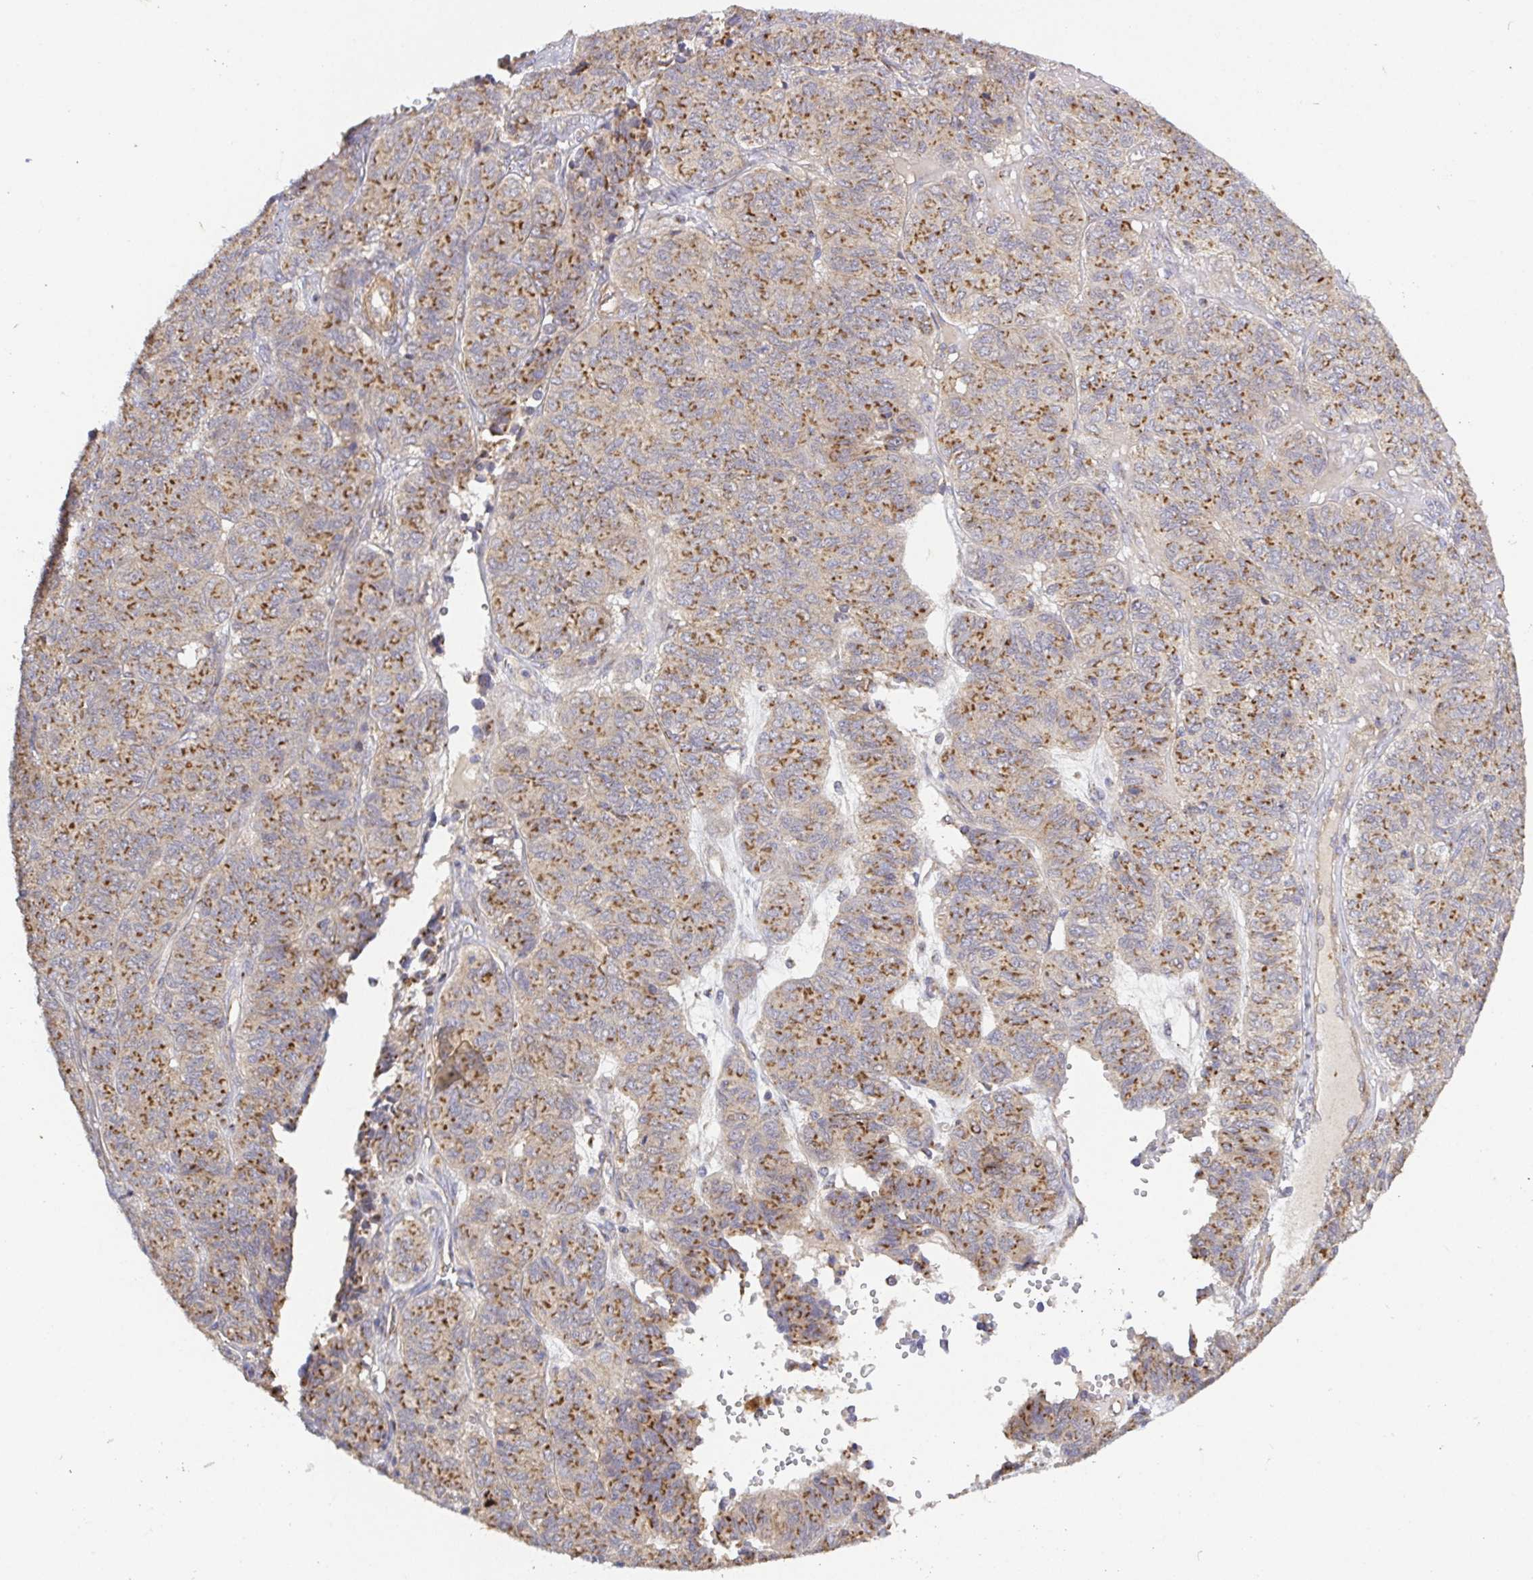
{"staining": {"intensity": "moderate", "quantity": ">75%", "location": "cytoplasmic/membranous"}, "tissue": "ovarian cancer", "cell_type": "Tumor cells", "image_type": "cancer", "snomed": [{"axis": "morphology", "description": "Carcinoma, endometroid"}, {"axis": "topography", "description": "Ovary"}], "caption": "DAB immunohistochemical staining of endometroid carcinoma (ovarian) reveals moderate cytoplasmic/membranous protein staining in about >75% of tumor cells. (Stains: DAB in brown, nuclei in blue, Microscopy: brightfield microscopy at high magnification).", "gene": "TM9SF4", "patient": {"sex": "female", "age": 80}}